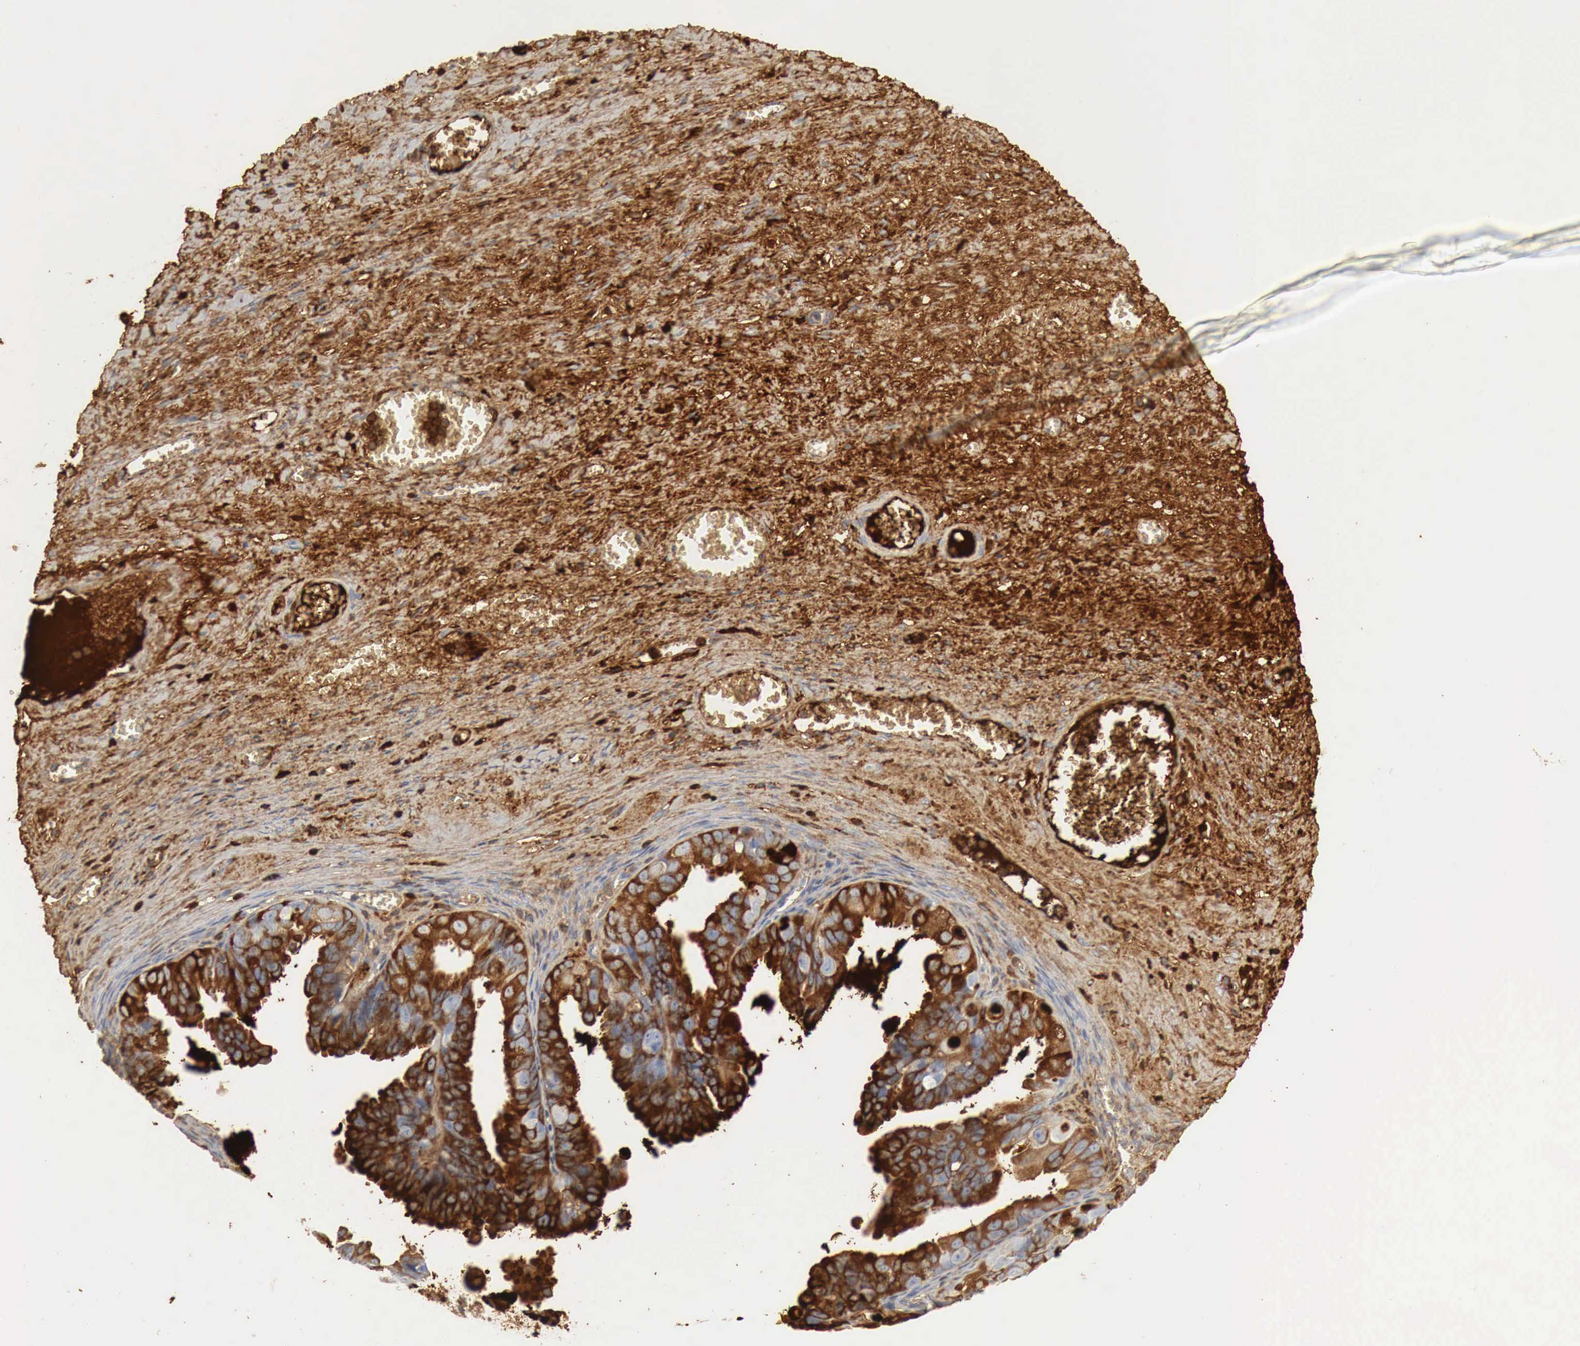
{"staining": {"intensity": "strong", "quantity": "25%-75%", "location": "cytoplasmic/membranous"}, "tissue": "ovarian cancer", "cell_type": "Tumor cells", "image_type": "cancer", "snomed": [{"axis": "morphology", "description": "Carcinoma, endometroid"}, {"axis": "topography", "description": "Ovary"}], "caption": "Ovarian cancer stained with IHC reveals strong cytoplasmic/membranous expression in approximately 25%-75% of tumor cells.", "gene": "IGLC3", "patient": {"sex": "female", "age": 85}}